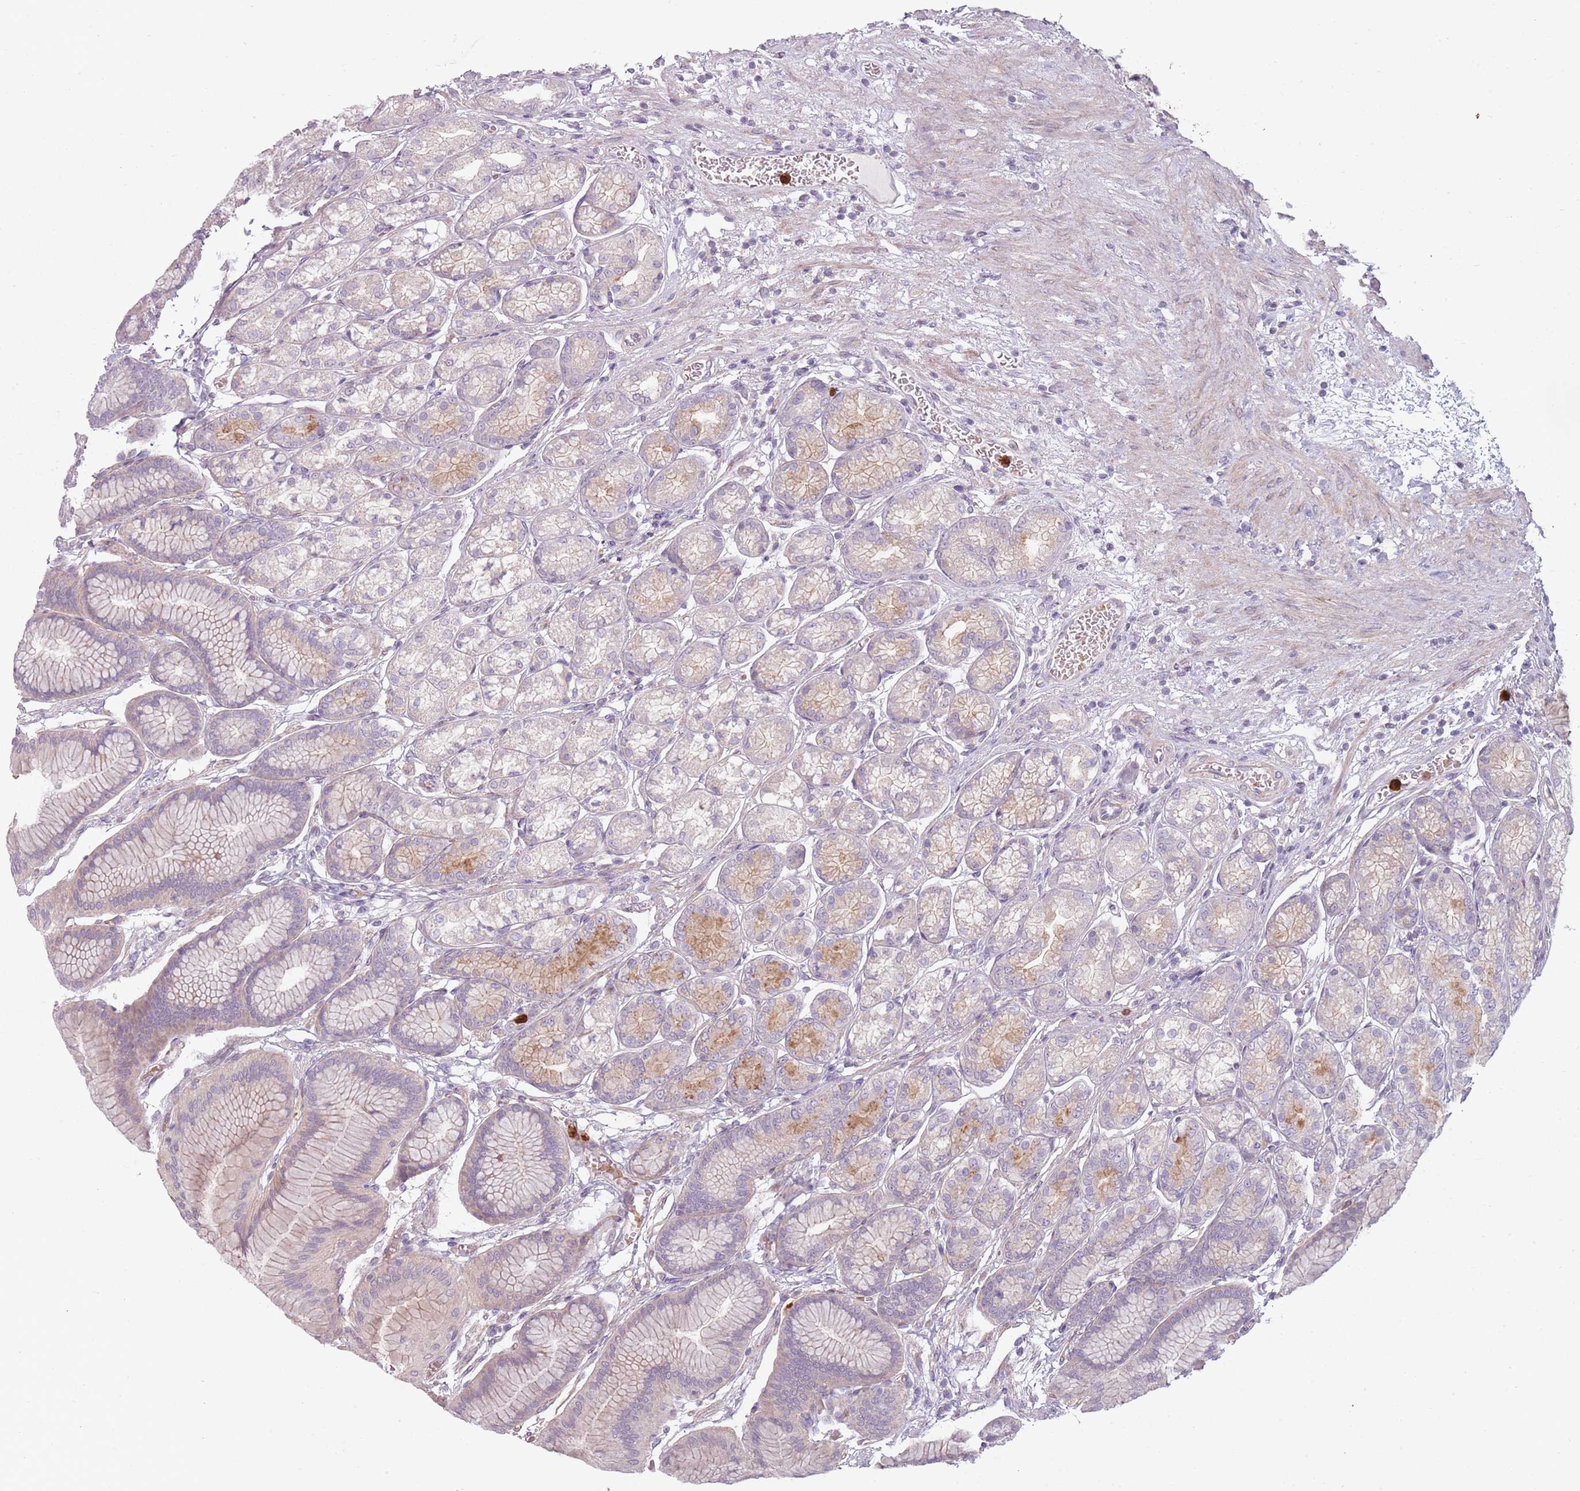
{"staining": {"intensity": "moderate", "quantity": "<25%", "location": "cytoplasmic/membranous"}, "tissue": "stomach", "cell_type": "Glandular cells", "image_type": "normal", "snomed": [{"axis": "morphology", "description": "Normal tissue, NOS"}, {"axis": "morphology", "description": "Adenocarcinoma, NOS"}, {"axis": "morphology", "description": "Adenocarcinoma, High grade"}, {"axis": "topography", "description": "Stomach, upper"}, {"axis": "topography", "description": "Stomach"}], "caption": "Immunohistochemical staining of benign stomach exhibits low levels of moderate cytoplasmic/membranous staining in approximately <25% of glandular cells. Immunohistochemistry stains the protein of interest in brown and the nuclei are stained blue.", "gene": "SPAG4", "patient": {"sex": "female", "age": 65}}